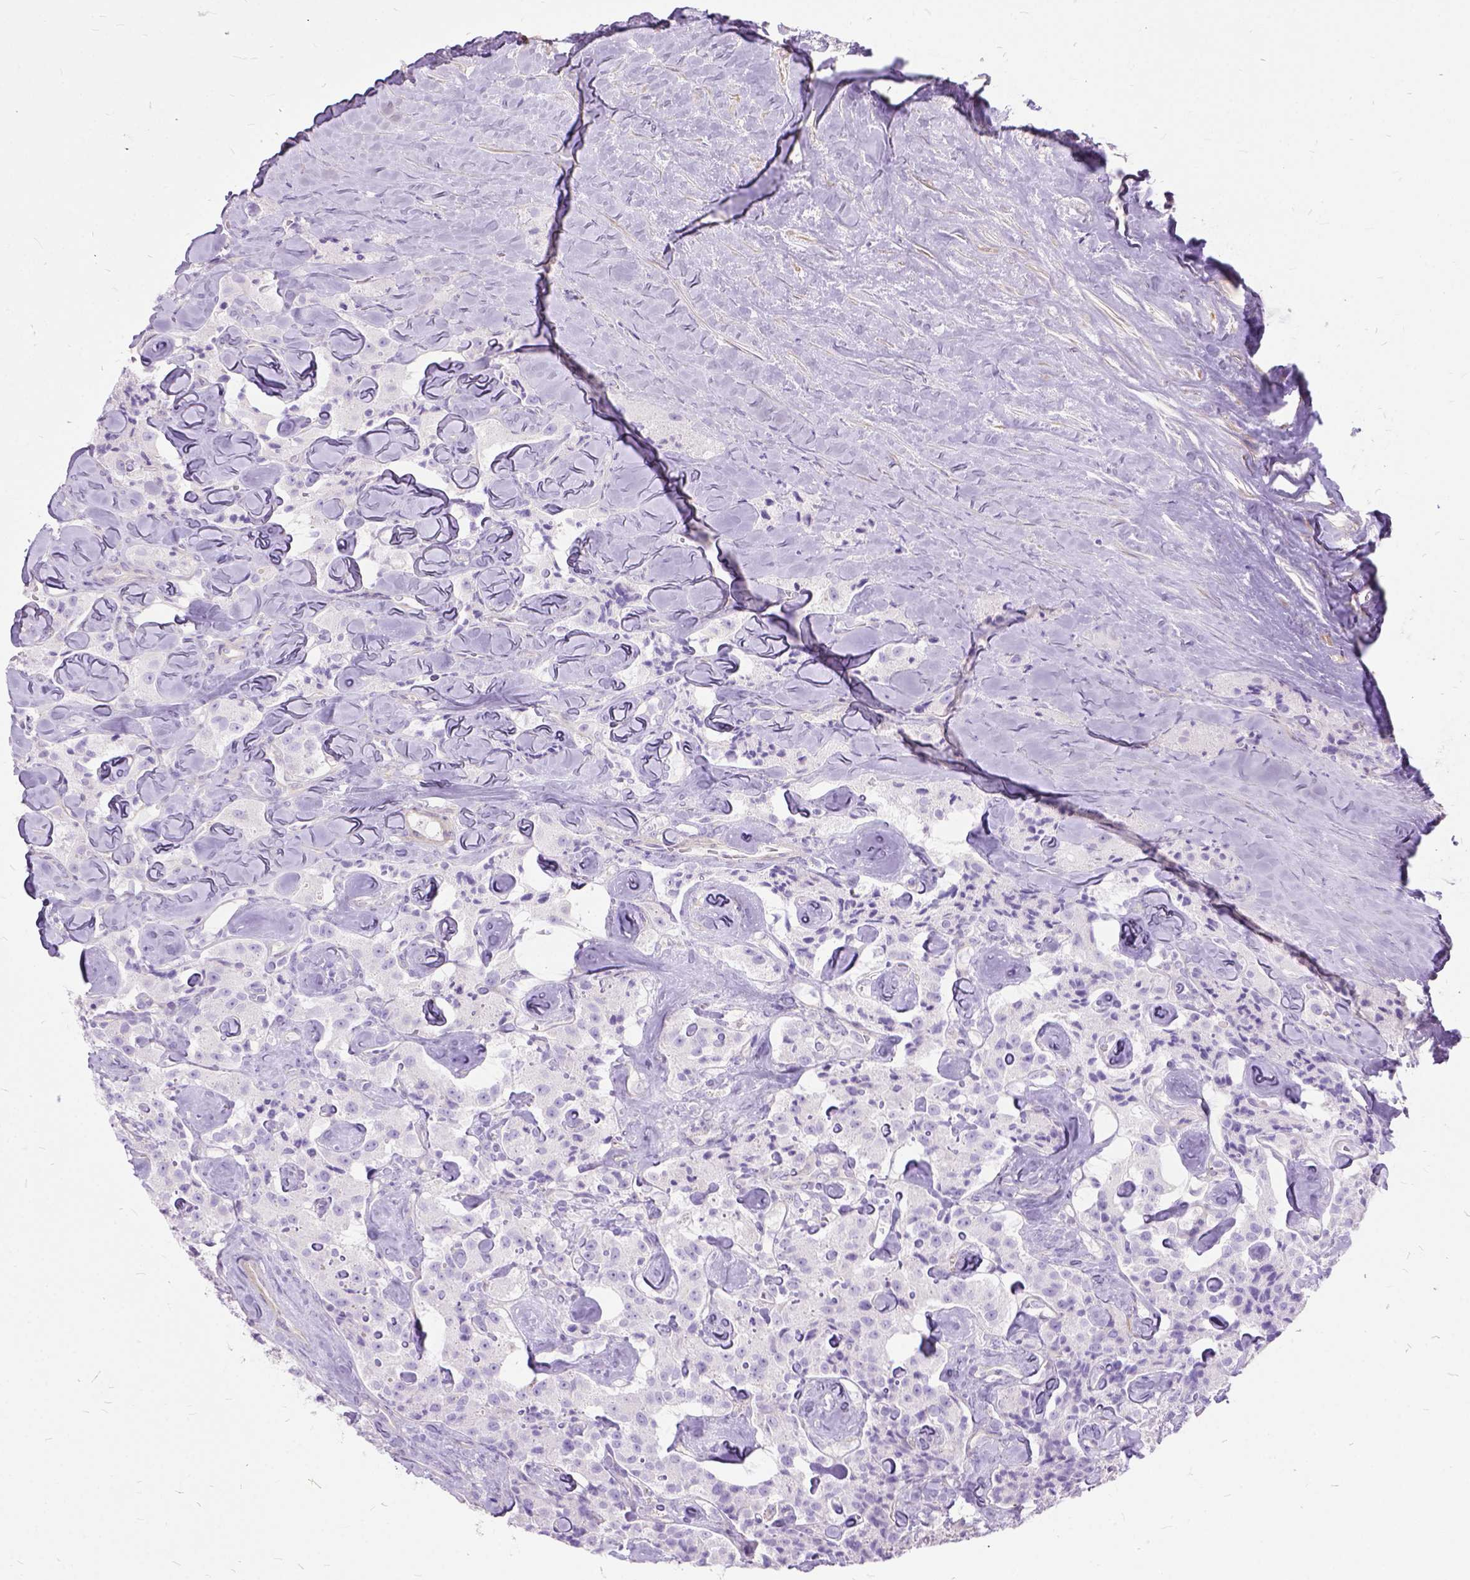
{"staining": {"intensity": "negative", "quantity": "none", "location": "none"}, "tissue": "carcinoid", "cell_type": "Tumor cells", "image_type": "cancer", "snomed": [{"axis": "morphology", "description": "Carcinoid, malignant, NOS"}, {"axis": "topography", "description": "Pancreas"}], "caption": "A photomicrograph of human malignant carcinoid is negative for staining in tumor cells.", "gene": "ARL9", "patient": {"sex": "male", "age": 41}}